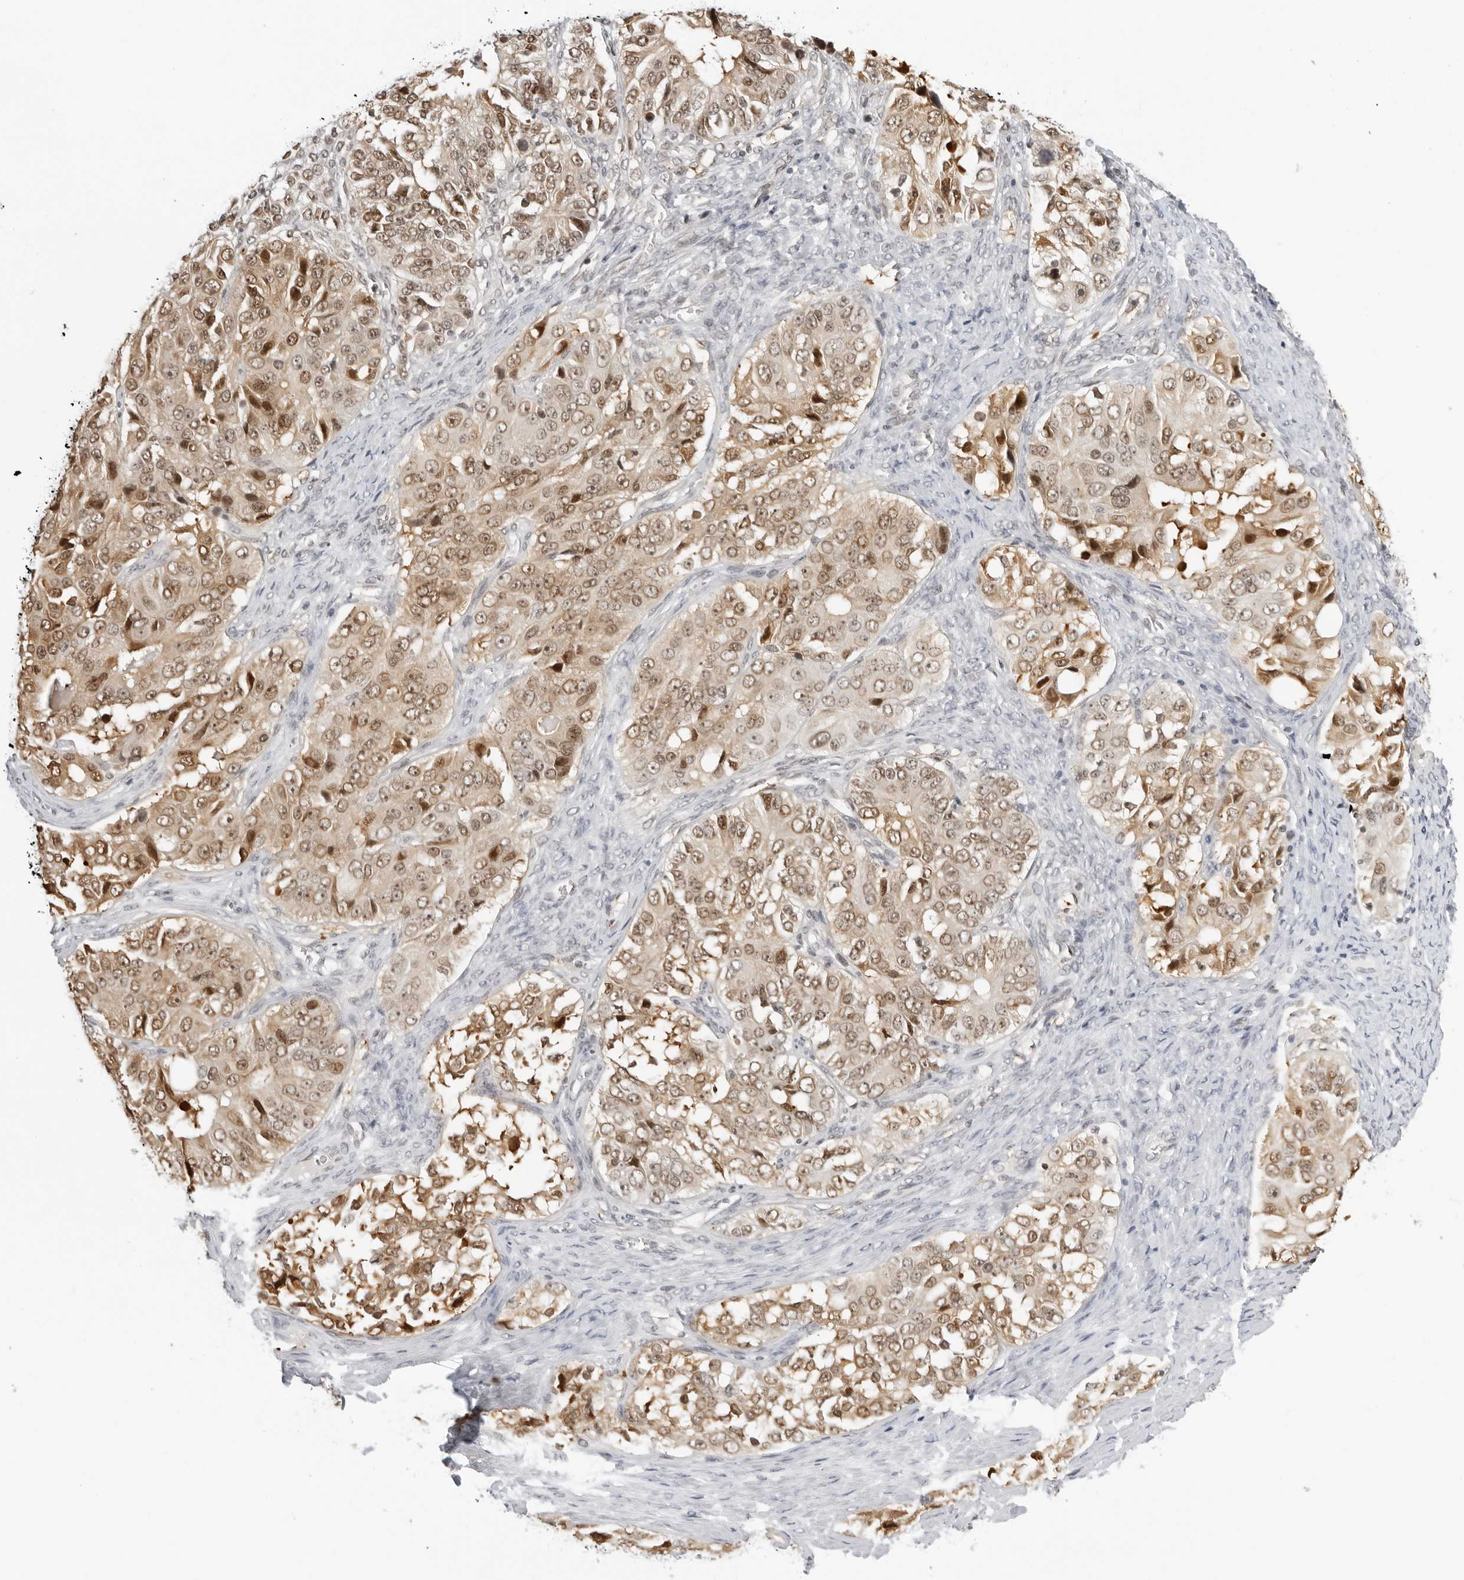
{"staining": {"intensity": "moderate", "quantity": ">75%", "location": "cytoplasmic/membranous,nuclear"}, "tissue": "ovarian cancer", "cell_type": "Tumor cells", "image_type": "cancer", "snomed": [{"axis": "morphology", "description": "Carcinoma, endometroid"}, {"axis": "topography", "description": "Ovary"}], "caption": "Immunohistochemical staining of human ovarian cancer (endometroid carcinoma) reveals moderate cytoplasmic/membranous and nuclear protein positivity in about >75% of tumor cells. The protein of interest is shown in brown color, while the nuclei are stained blue.", "gene": "MSH6", "patient": {"sex": "female", "age": 51}}